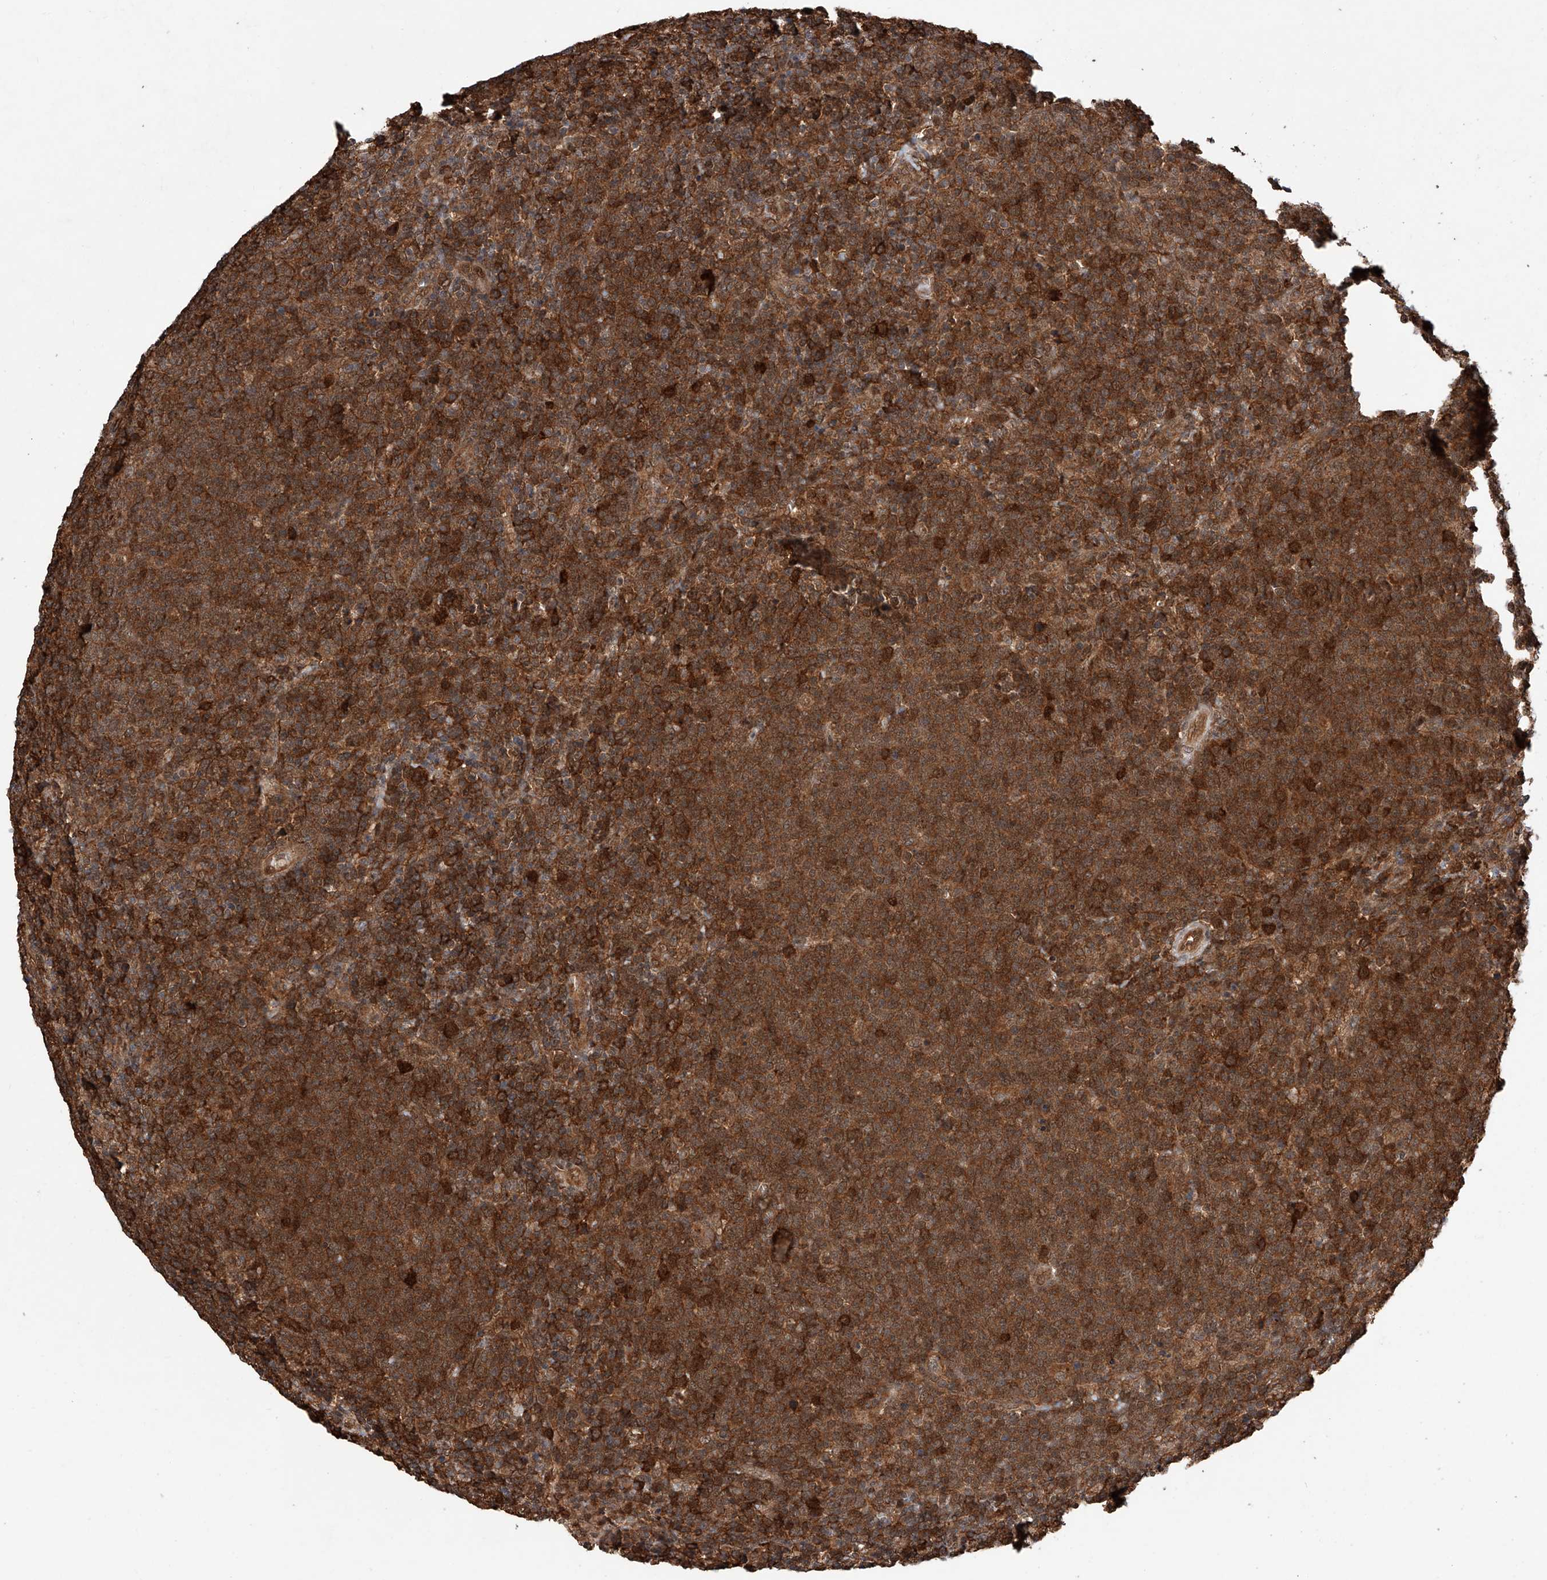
{"staining": {"intensity": "strong", "quantity": ">75%", "location": "cytoplasmic/membranous"}, "tissue": "lymphoma", "cell_type": "Tumor cells", "image_type": "cancer", "snomed": [{"axis": "morphology", "description": "Malignant lymphoma, non-Hodgkin's type, High grade"}, {"axis": "topography", "description": "Lymph node"}], "caption": "Malignant lymphoma, non-Hodgkin's type (high-grade) stained with IHC exhibits strong cytoplasmic/membranous staining in about >75% of tumor cells.", "gene": "RILPL2", "patient": {"sex": "male", "age": 61}}